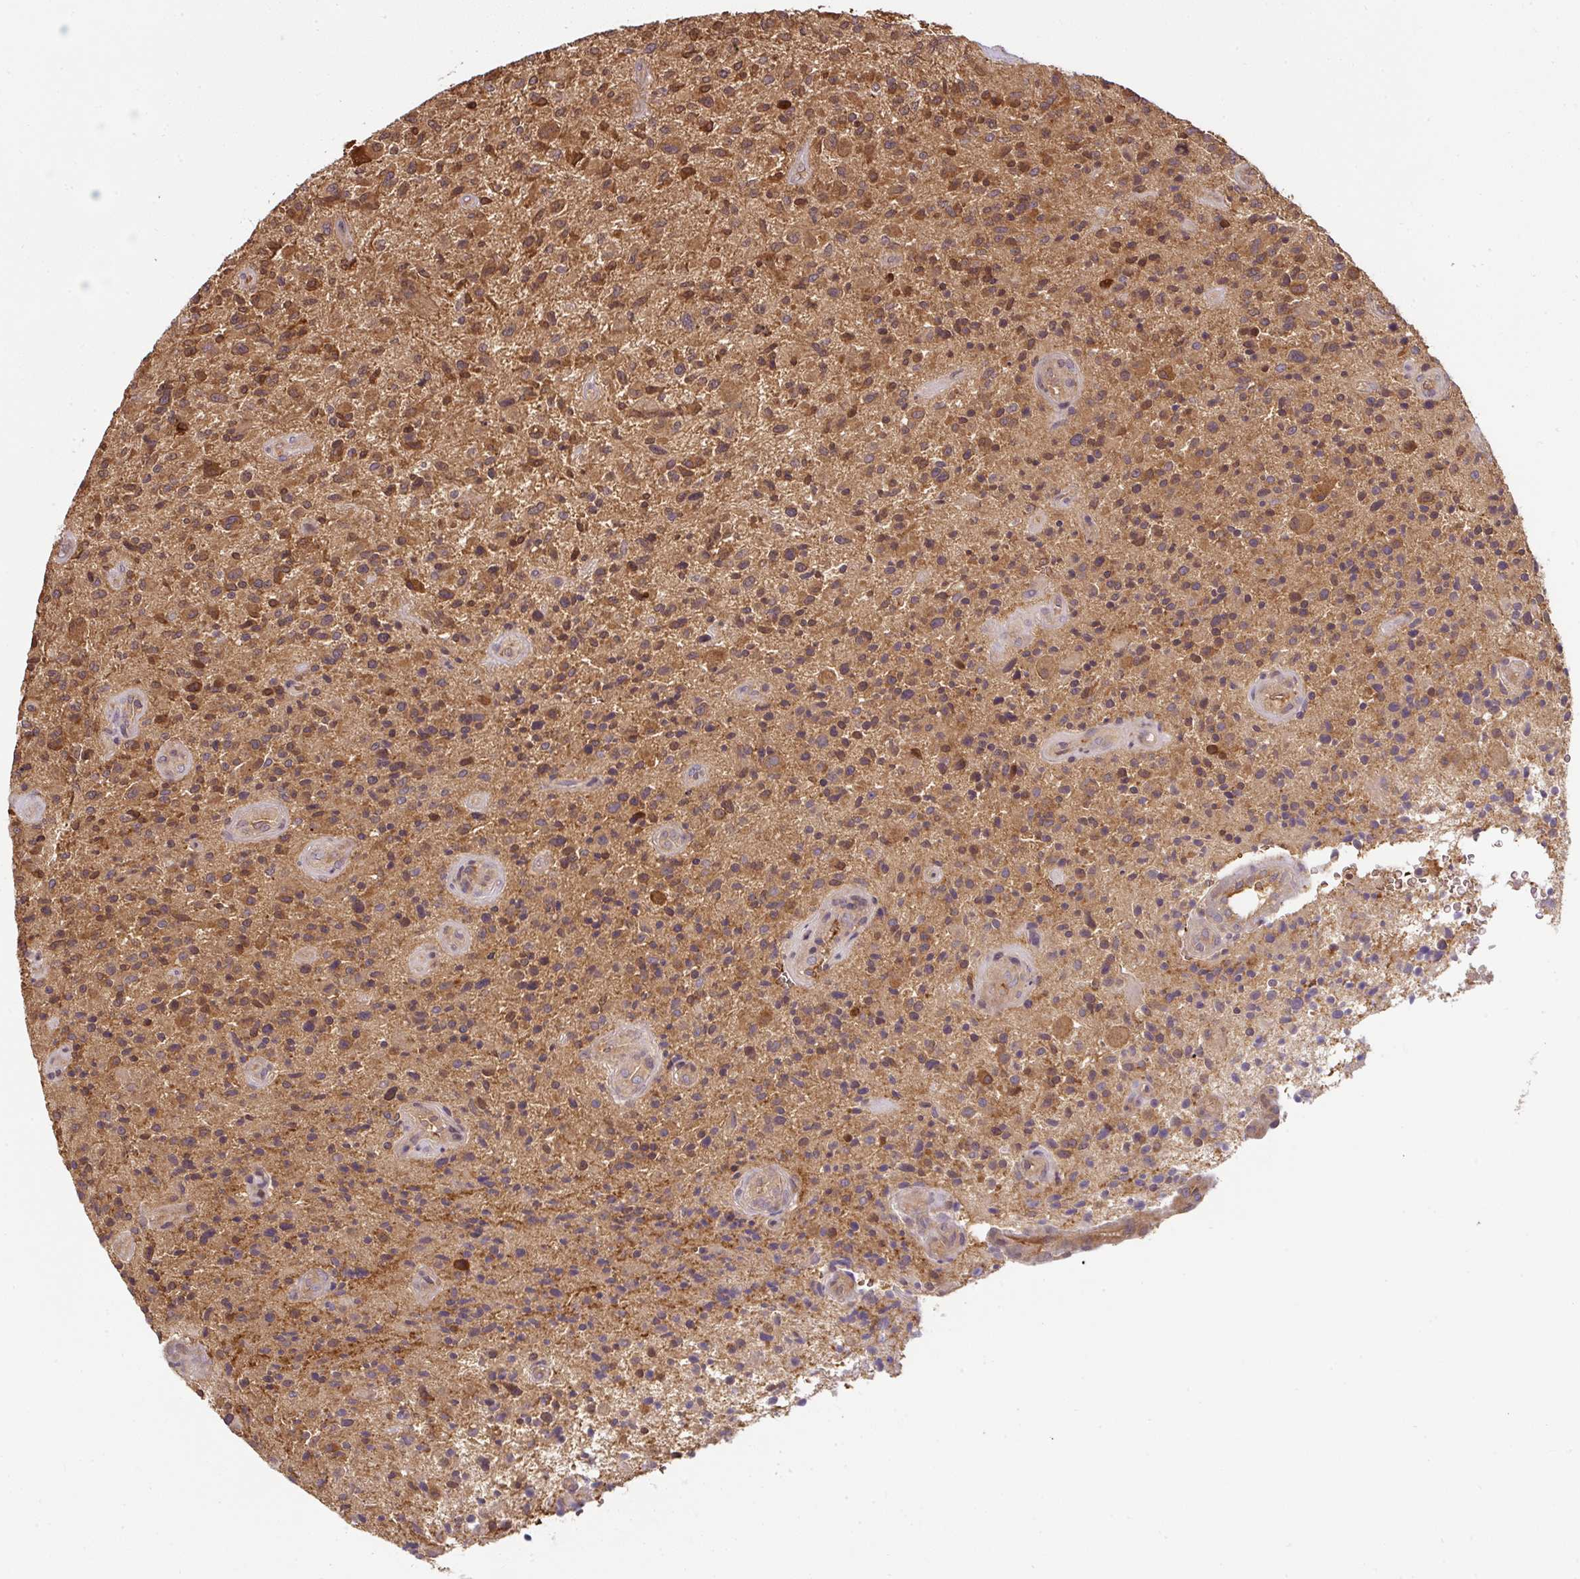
{"staining": {"intensity": "strong", "quantity": "25%-75%", "location": "cytoplasmic/membranous"}, "tissue": "glioma", "cell_type": "Tumor cells", "image_type": "cancer", "snomed": [{"axis": "morphology", "description": "Glioma, malignant, High grade"}, {"axis": "topography", "description": "Brain"}], "caption": "Immunohistochemistry (IHC) (DAB (3,3'-diaminobenzidine)) staining of human glioma displays strong cytoplasmic/membranous protein positivity in approximately 25%-75% of tumor cells.", "gene": "ST13", "patient": {"sex": "male", "age": 47}}